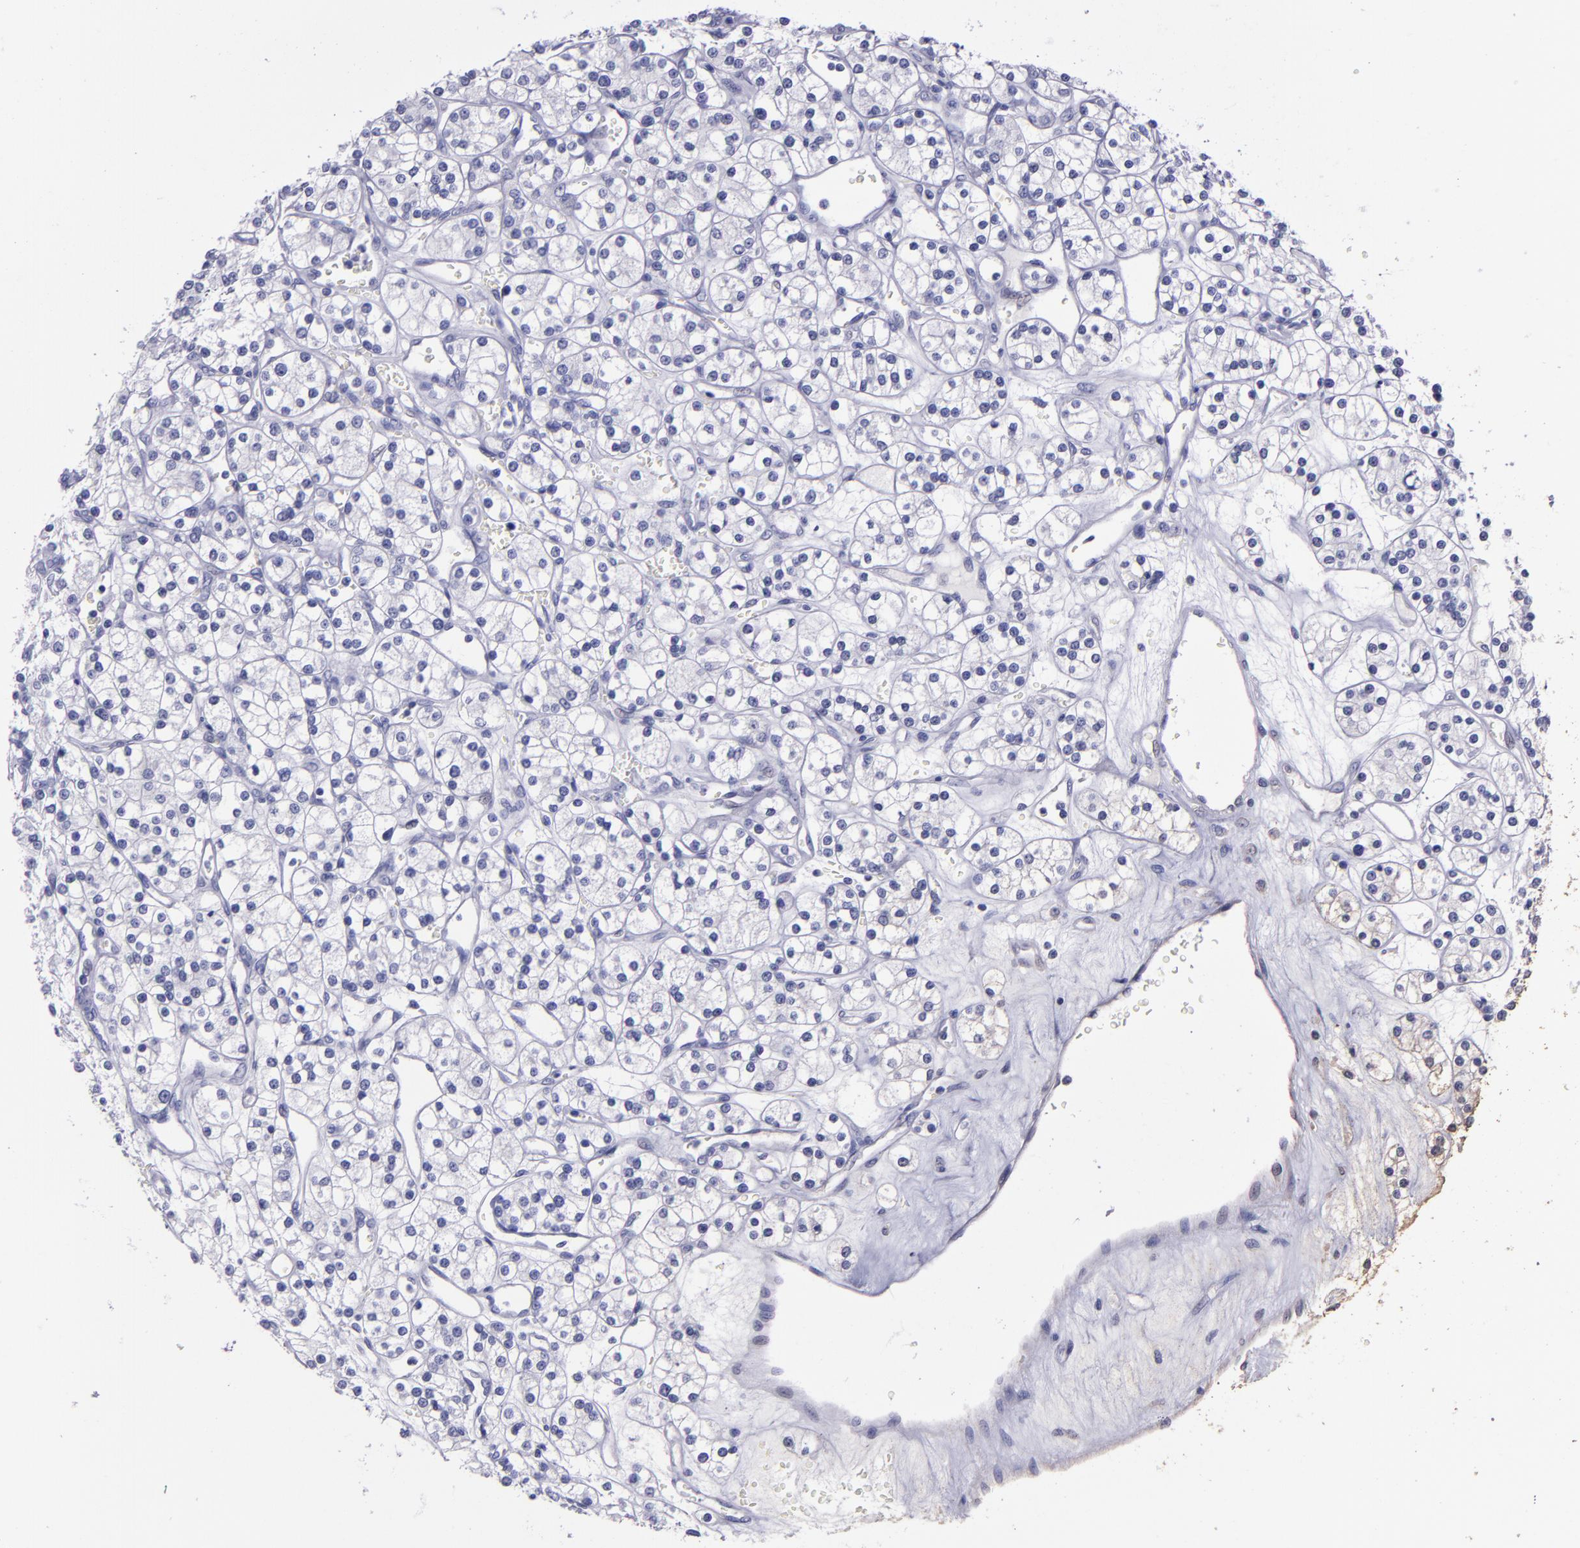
{"staining": {"intensity": "weak", "quantity": "25%-75%", "location": "cytoplasmic/membranous"}, "tissue": "renal cancer", "cell_type": "Tumor cells", "image_type": "cancer", "snomed": [{"axis": "morphology", "description": "Adenocarcinoma, NOS"}, {"axis": "topography", "description": "Kidney"}], "caption": "Protein expression analysis of human adenocarcinoma (renal) reveals weak cytoplasmic/membranous staining in about 25%-75% of tumor cells. Nuclei are stained in blue.", "gene": "HECTD1", "patient": {"sex": "female", "age": 62}}